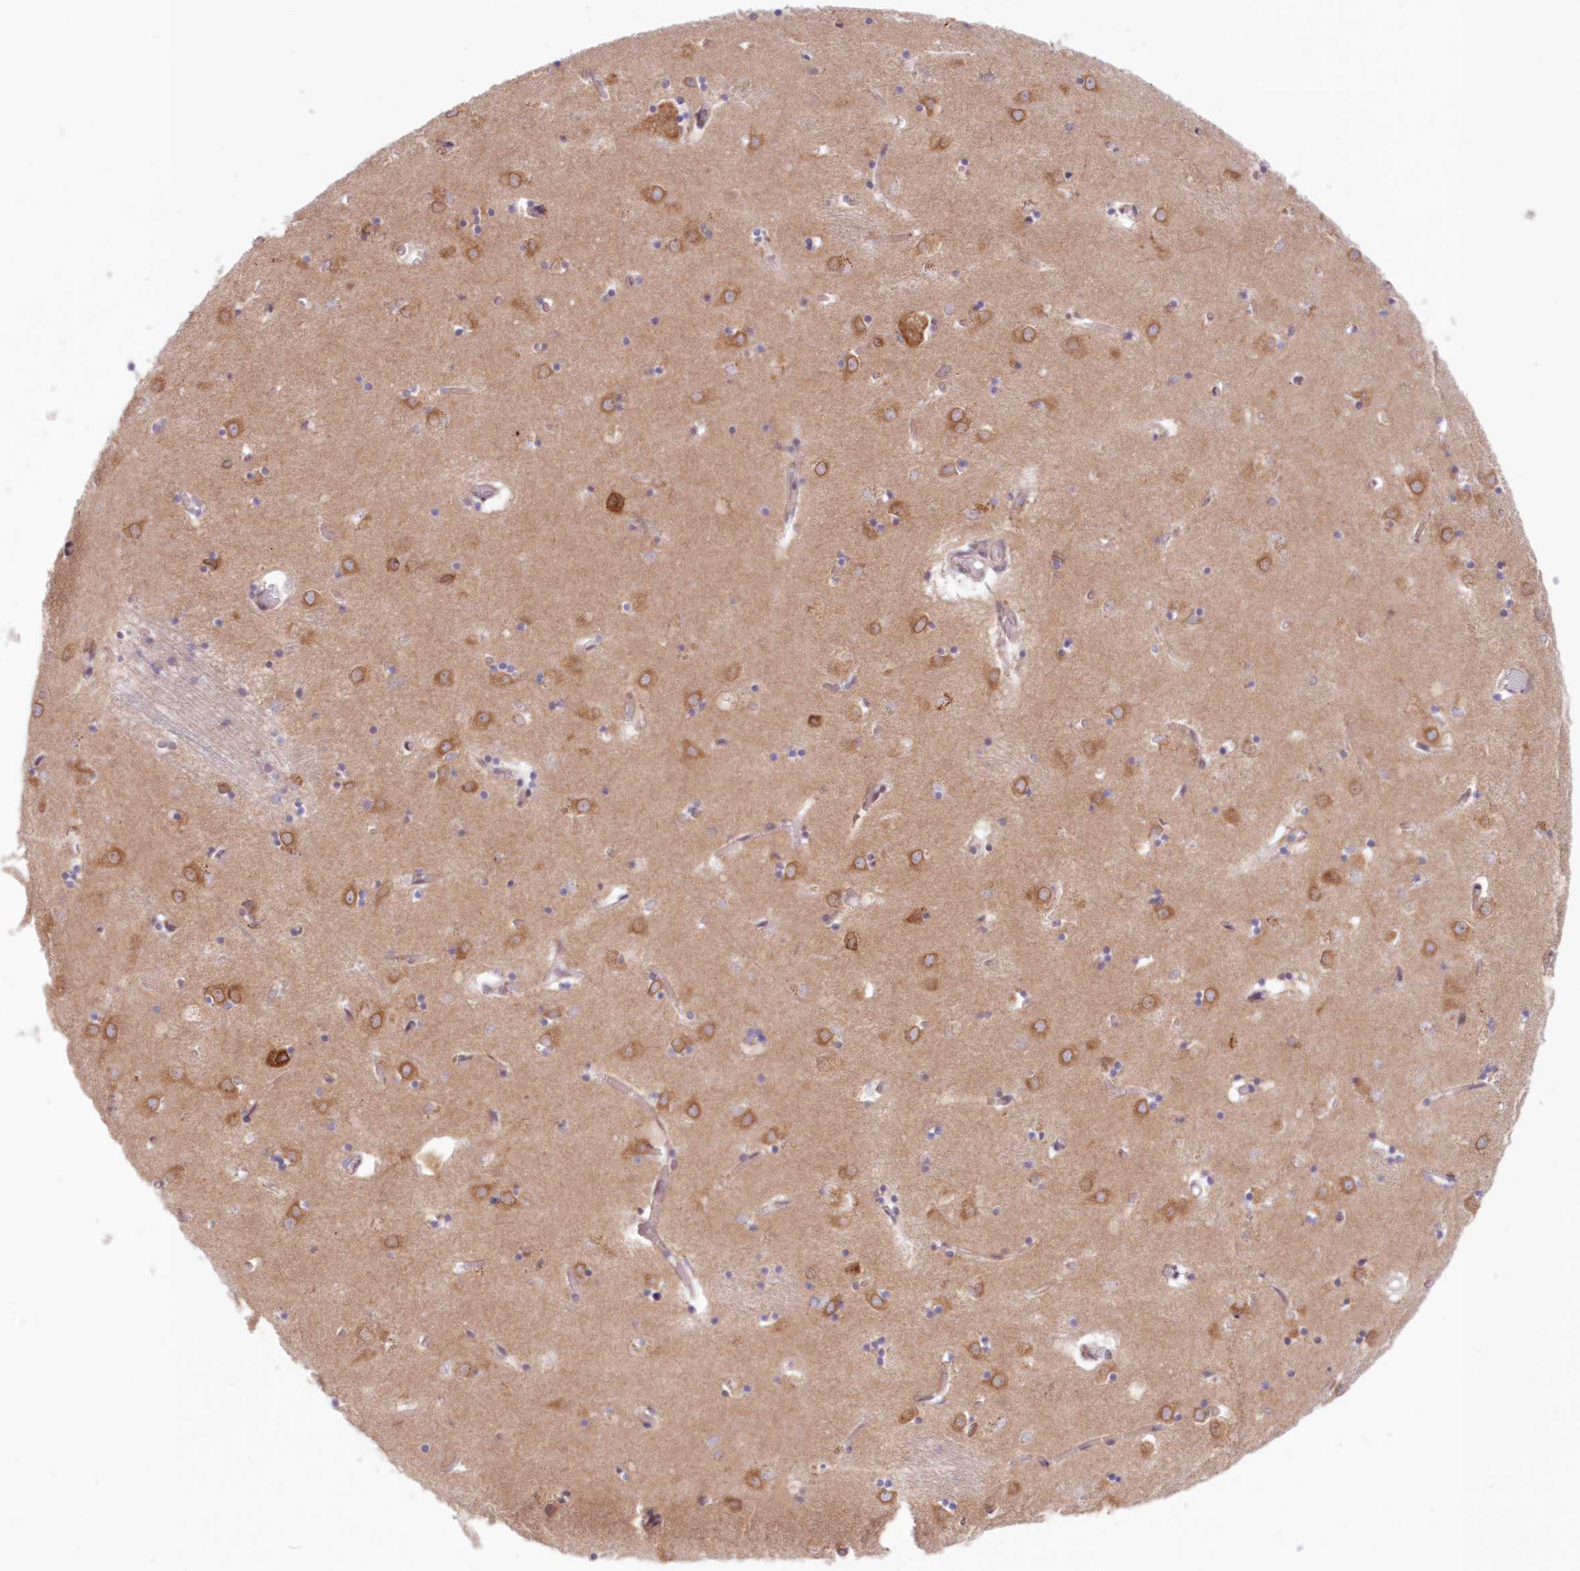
{"staining": {"intensity": "negative", "quantity": "none", "location": "none"}, "tissue": "caudate", "cell_type": "Glial cells", "image_type": "normal", "snomed": [{"axis": "morphology", "description": "Normal tissue, NOS"}, {"axis": "topography", "description": "Lateral ventricle wall"}], "caption": "Immunohistochemistry (IHC) photomicrograph of normal caudate: caudate stained with DAB demonstrates no significant protein expression in glial cells.", "gene": "PCYOX1L", "patient": {"sex": "male", "age": 70}}